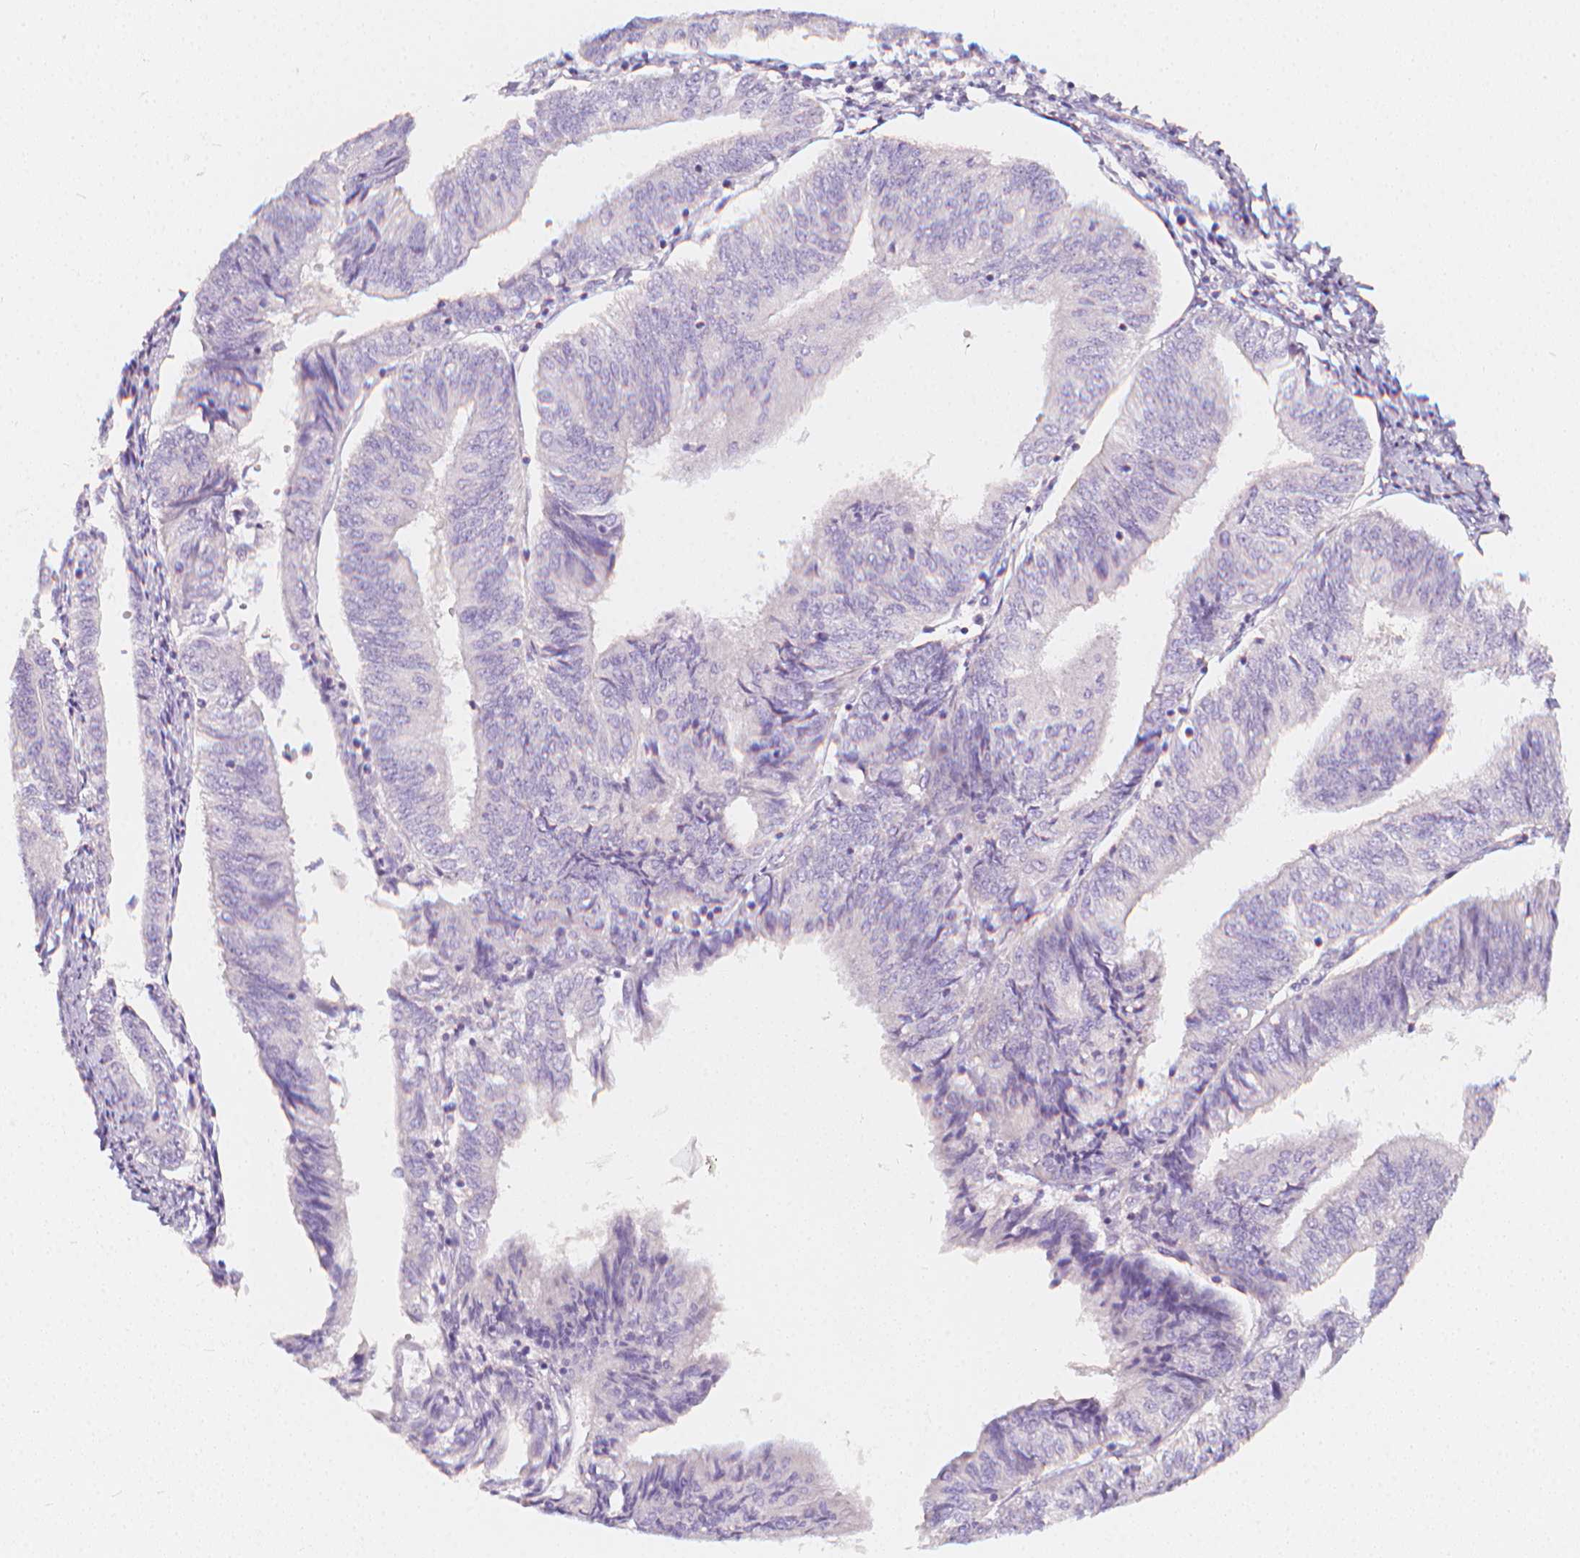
{"staining": {"intensity": "negative", "quantity": "none", "location": "none"}, "tissue": "endometrial cancer", "cell_type": "Tumor cells", "image_type": "cancer", "snomed": [{"axis": "morphology", "description": "Adenocarcinoma, NOS"}, {"axis": "topography", "description": "Endometrium"}], "caption": "The photomicrograph displays no significant positivity in tumor cells of adenocarcinoma (endometrial).", "gene": "RBFOX1", "patient": {"sex": "female", "age": 58}}